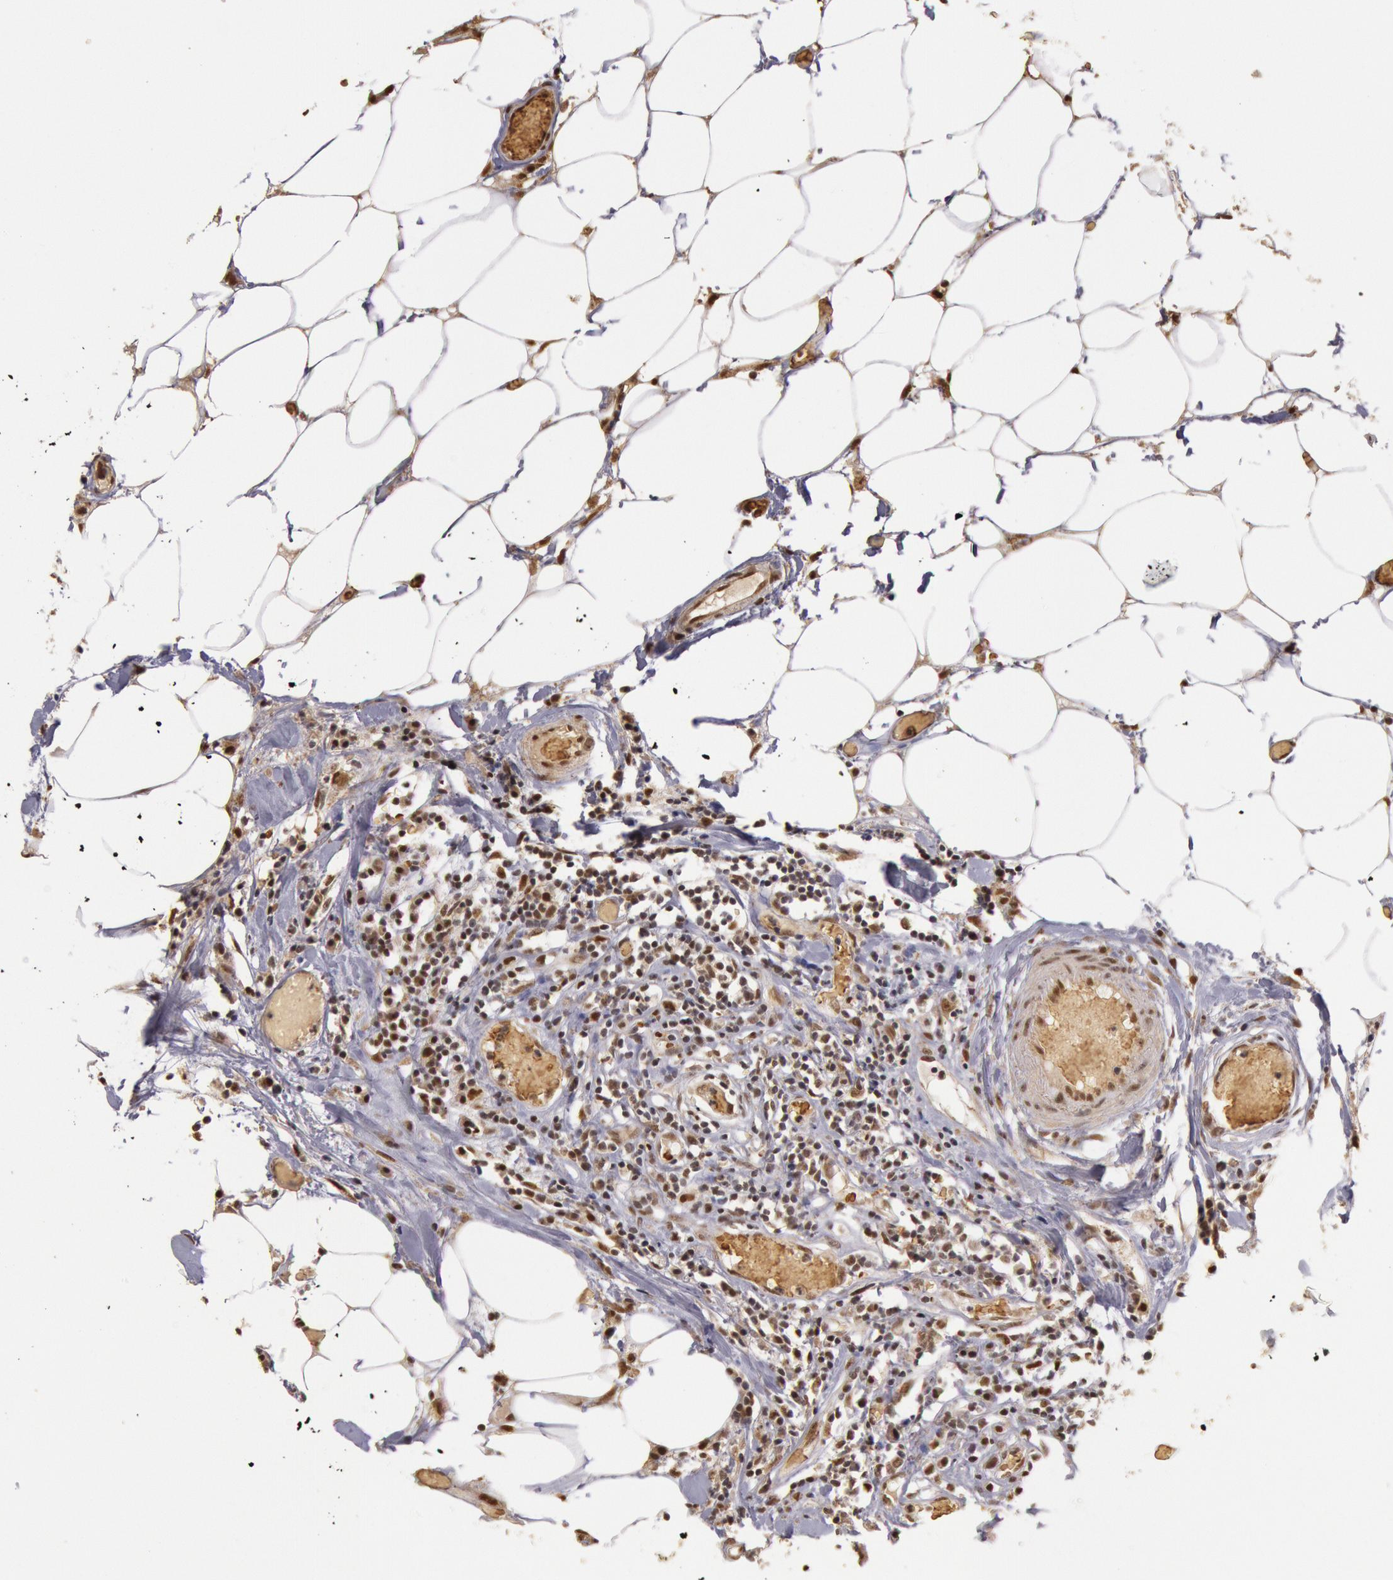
{"staining": {"intensity": "moderate", "quantity": "25%-75%", "location": "nuclear"}, "tissue": "lymphoma", "cell_type": "Tumor cells", "image_type": "cancer", "snomed": [{"axis": "morphology", "description": "Malignant lymphoma, non-Hodgkin's type, High grade"}, {"axis": "topography", "description": "Colon"}], "caption": "Immunohistochemical staining of human high-grade malignant lymphoma, non-Hodgkin's type reveals medium levels of moderate nuclear protein positivity in approximately 25%-75% of tumor cells.", "gene": "LIG4", "patient": {"sex": "male", "age": 82}}